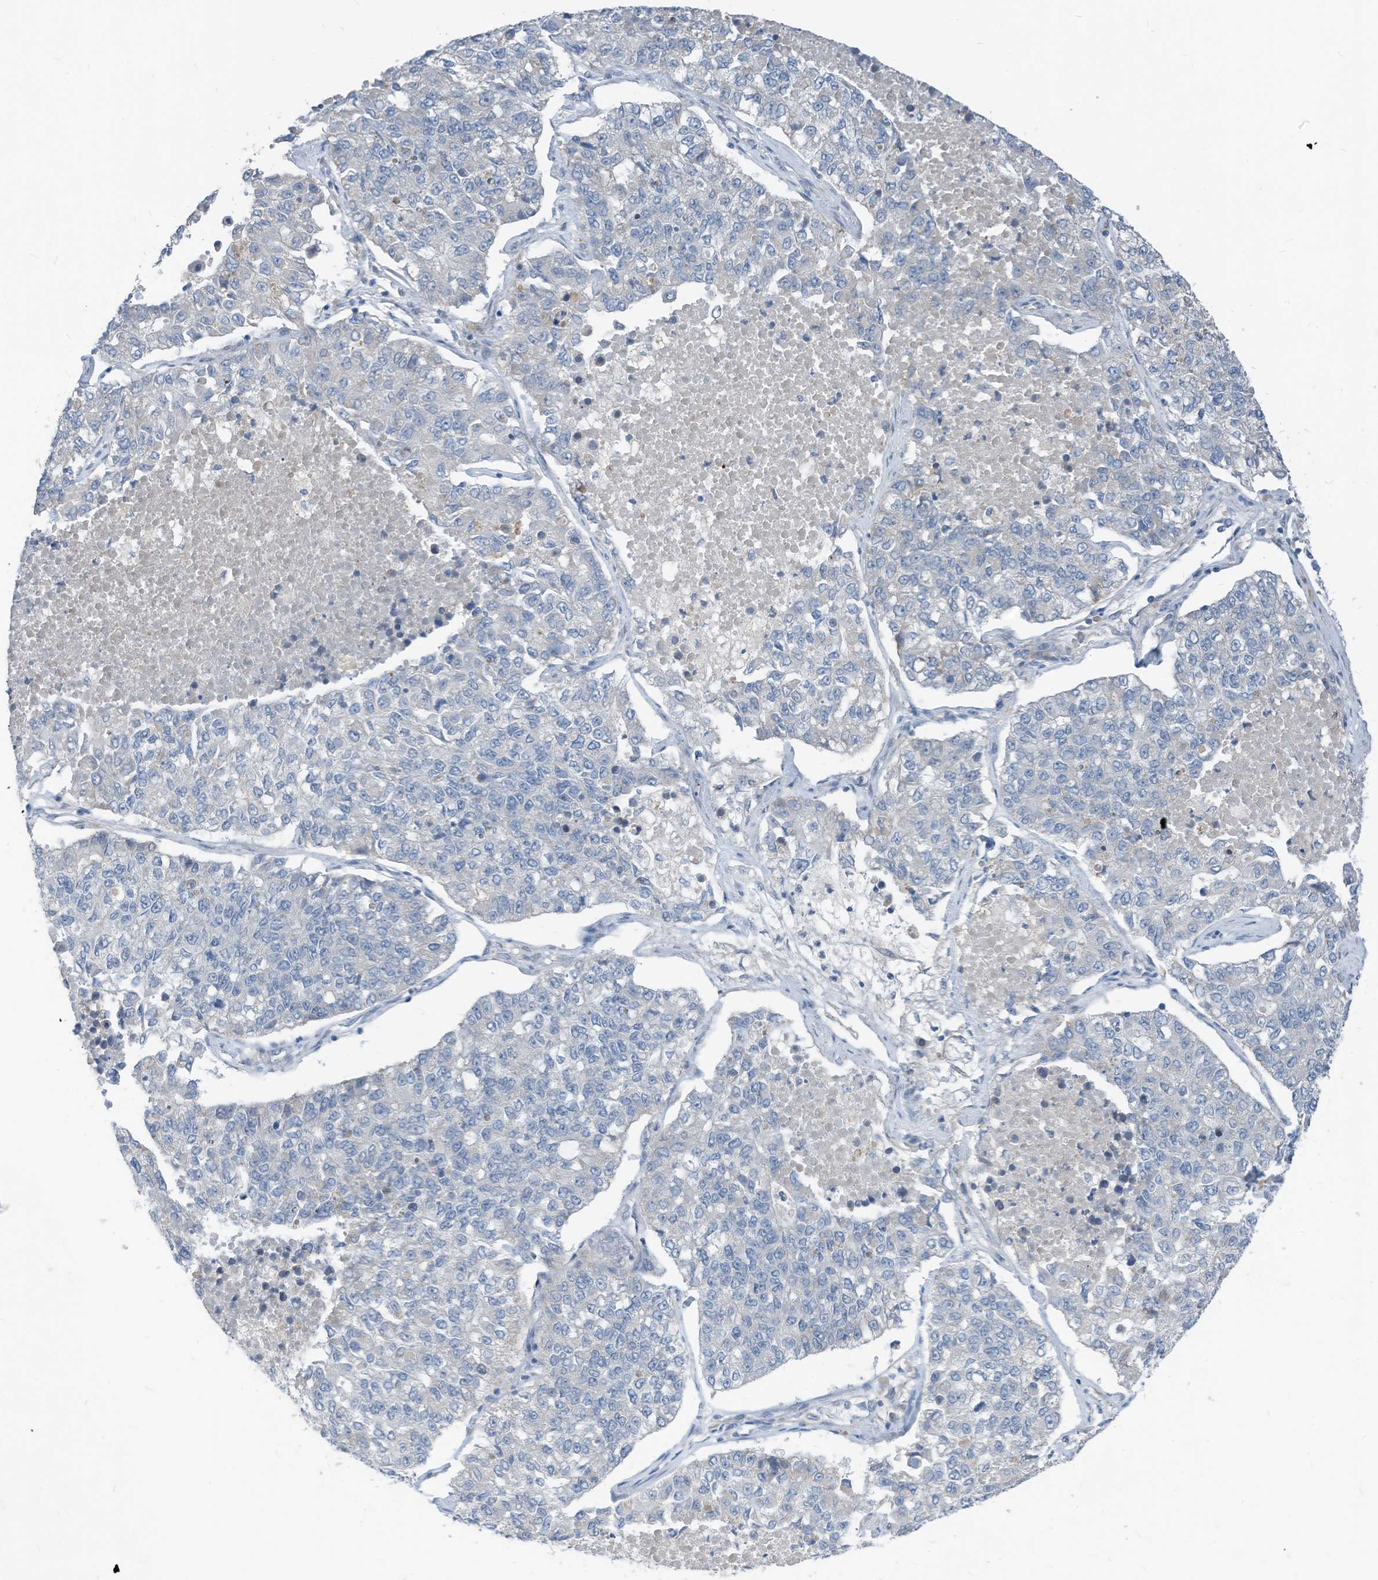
{"staining": {"intensity": "negative", "quantity": "none", "location": "none"}, "tissue": "lung cancer", "cell_type": "Tumor cells", "image_type": "cancer", "snomed": [{"axis": "morphology", "description": "Adenocarcinoma, NOS"}, {"axis": "topography", "description": "Lung"}], "caption": "Protein analysis of lung cancer (adenocarcinoma) shows no significant staining in tumor cells.", "gene": "LDAH", "patient": {"sex": "male", "age": 49}}